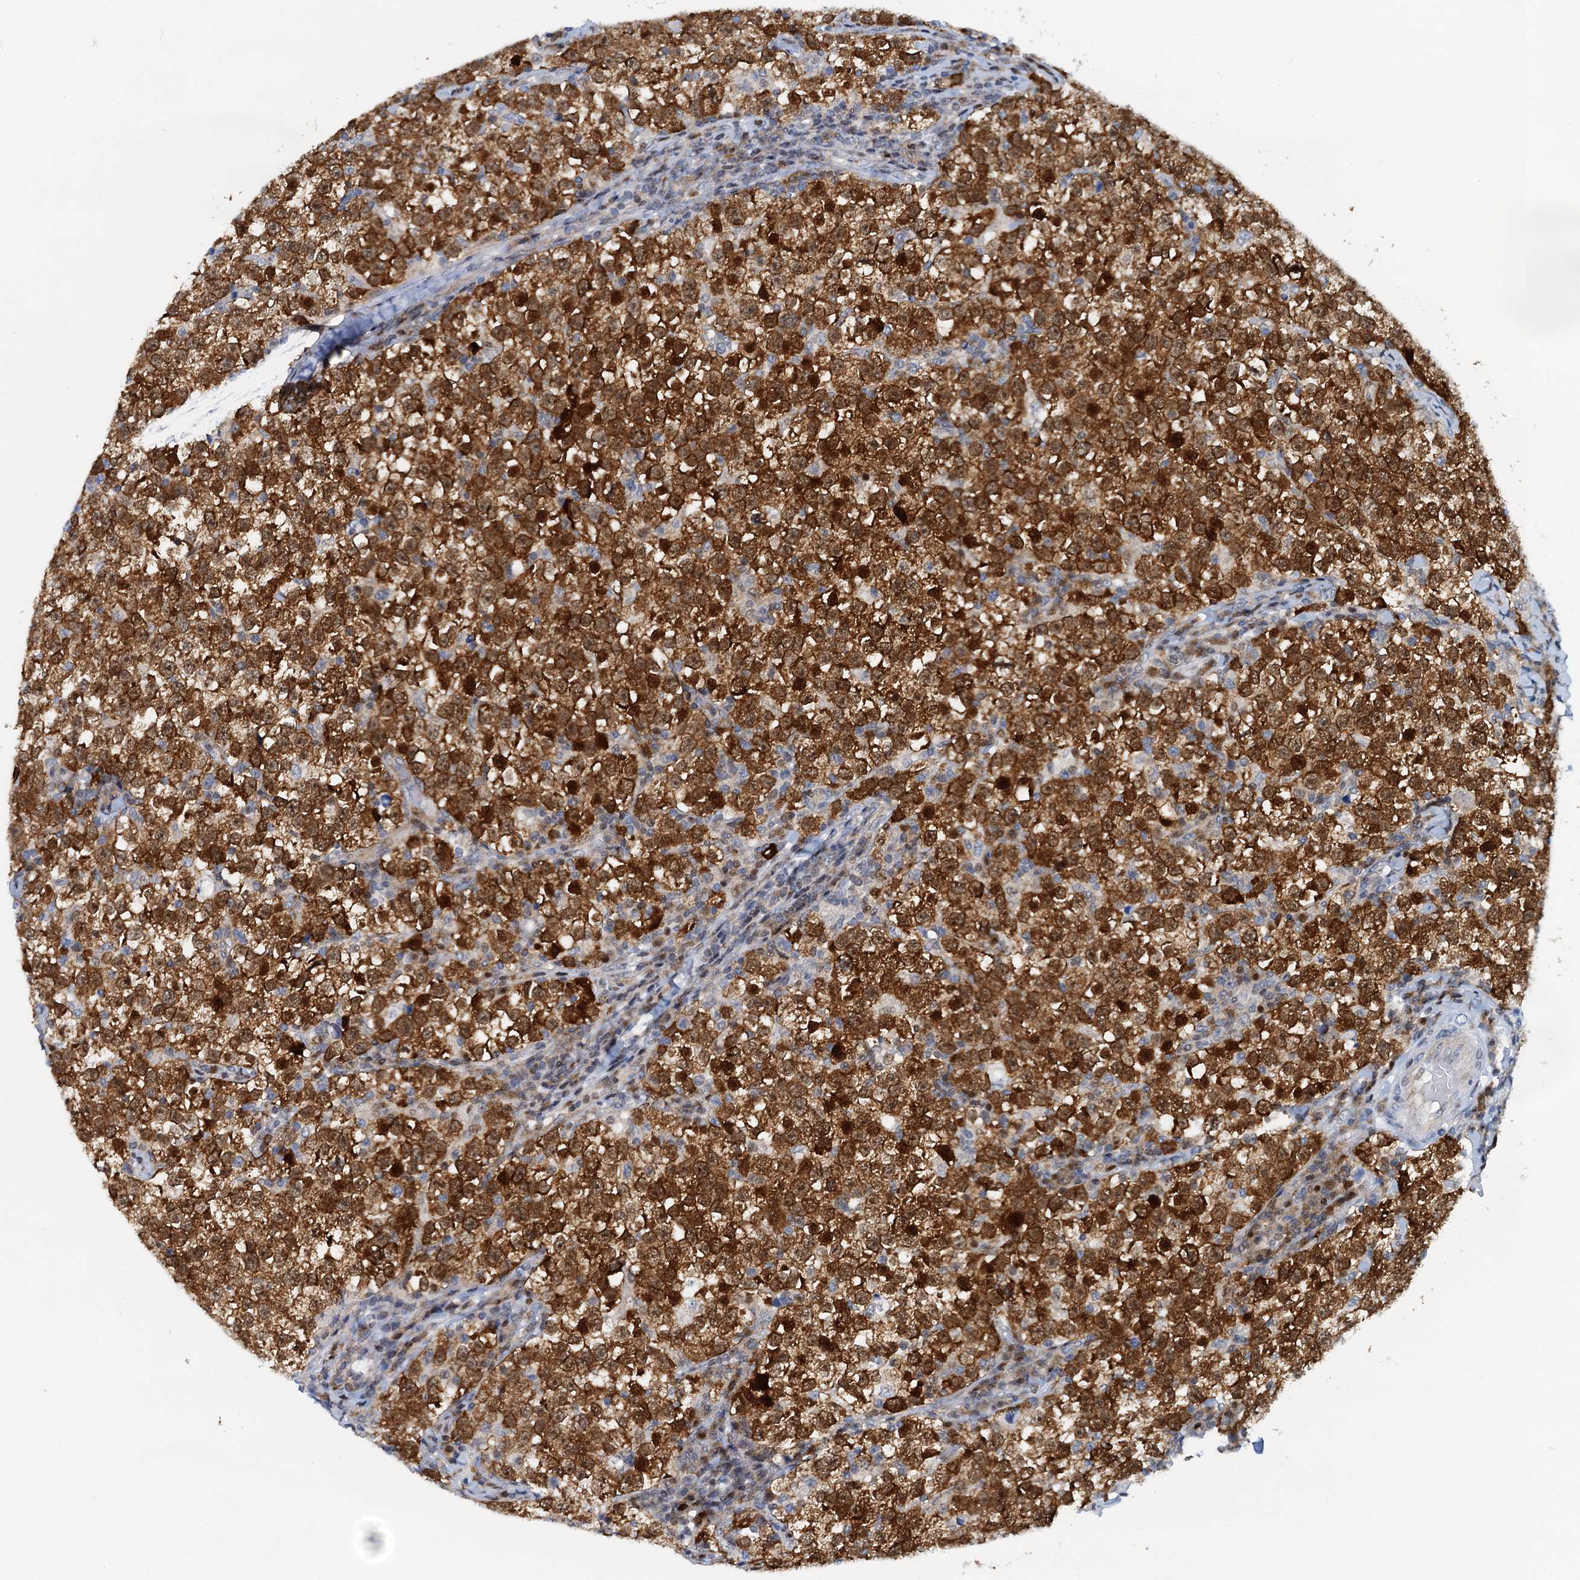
{"staining": {"intensity": "strong", "quantity": ">75%", "location": "cytoplasmic/membranous,nuclear"}, "tissue": "testis cancer", "cell_type": "Tumor cells", "image_type": "cancer", "snomed": [{"axis": "morphology", "description": "Normal tissue, NOS"}, {"axis": "morphology", "description": "Seminoma, NOS"}, {"axis": "topography", "description": "Testis"}], "caption": "Immunohistochemical staining of testis cancer demonstrates high levels of strong cytoplasmic/membranous and nuclear positivity in about >75% of tumor cells. (brown staining indicates protein expression, while blue staining denotes nuclei).", "gene": "PTGES3", "patient": {"sex": "male", "age": 43}}